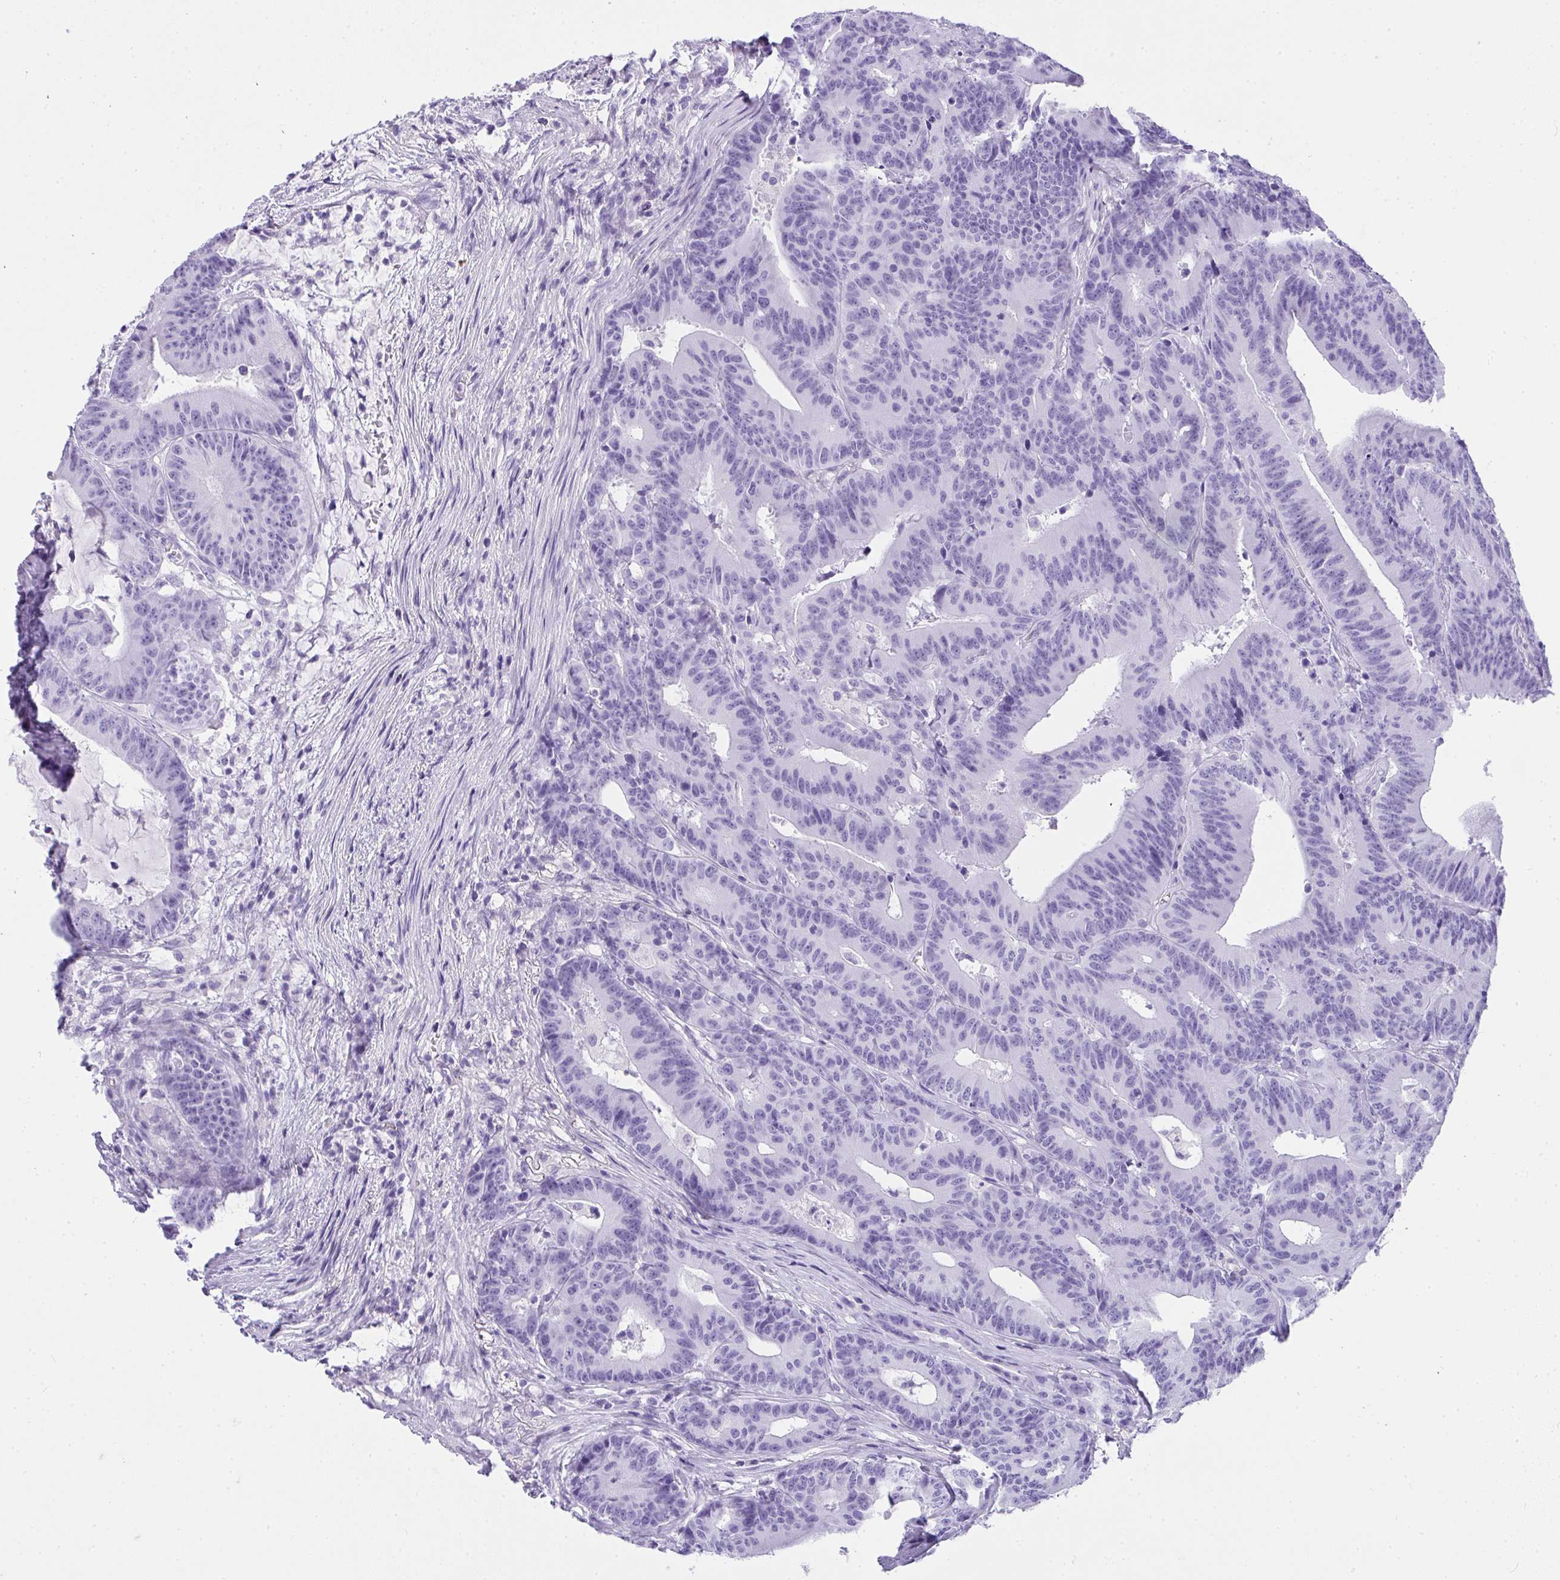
{"staining": {"intensity": "negative", "quantity": "none", "location": "none"}, "tissue": "colorectal cancer", "cell_type": "Tumor cells", "image_type": "cancer", "snomed": [{"axis": "morphology", "description": "Adenocarcinoma, NOS"}, {"axis": "topography", "description": "Colon"}], "caption": "Immunohistochemical staining of human colorectal cancer (adenocarcinoma) shows no significant expression in tumor cells. (DAB (3,3'-diaminobenzidine) immunohistochemistry (IHC) visualized using brightfield microscopy, high magnification).", "gene": "AVIL", "patient": {"sex": "female", "age": 78}}